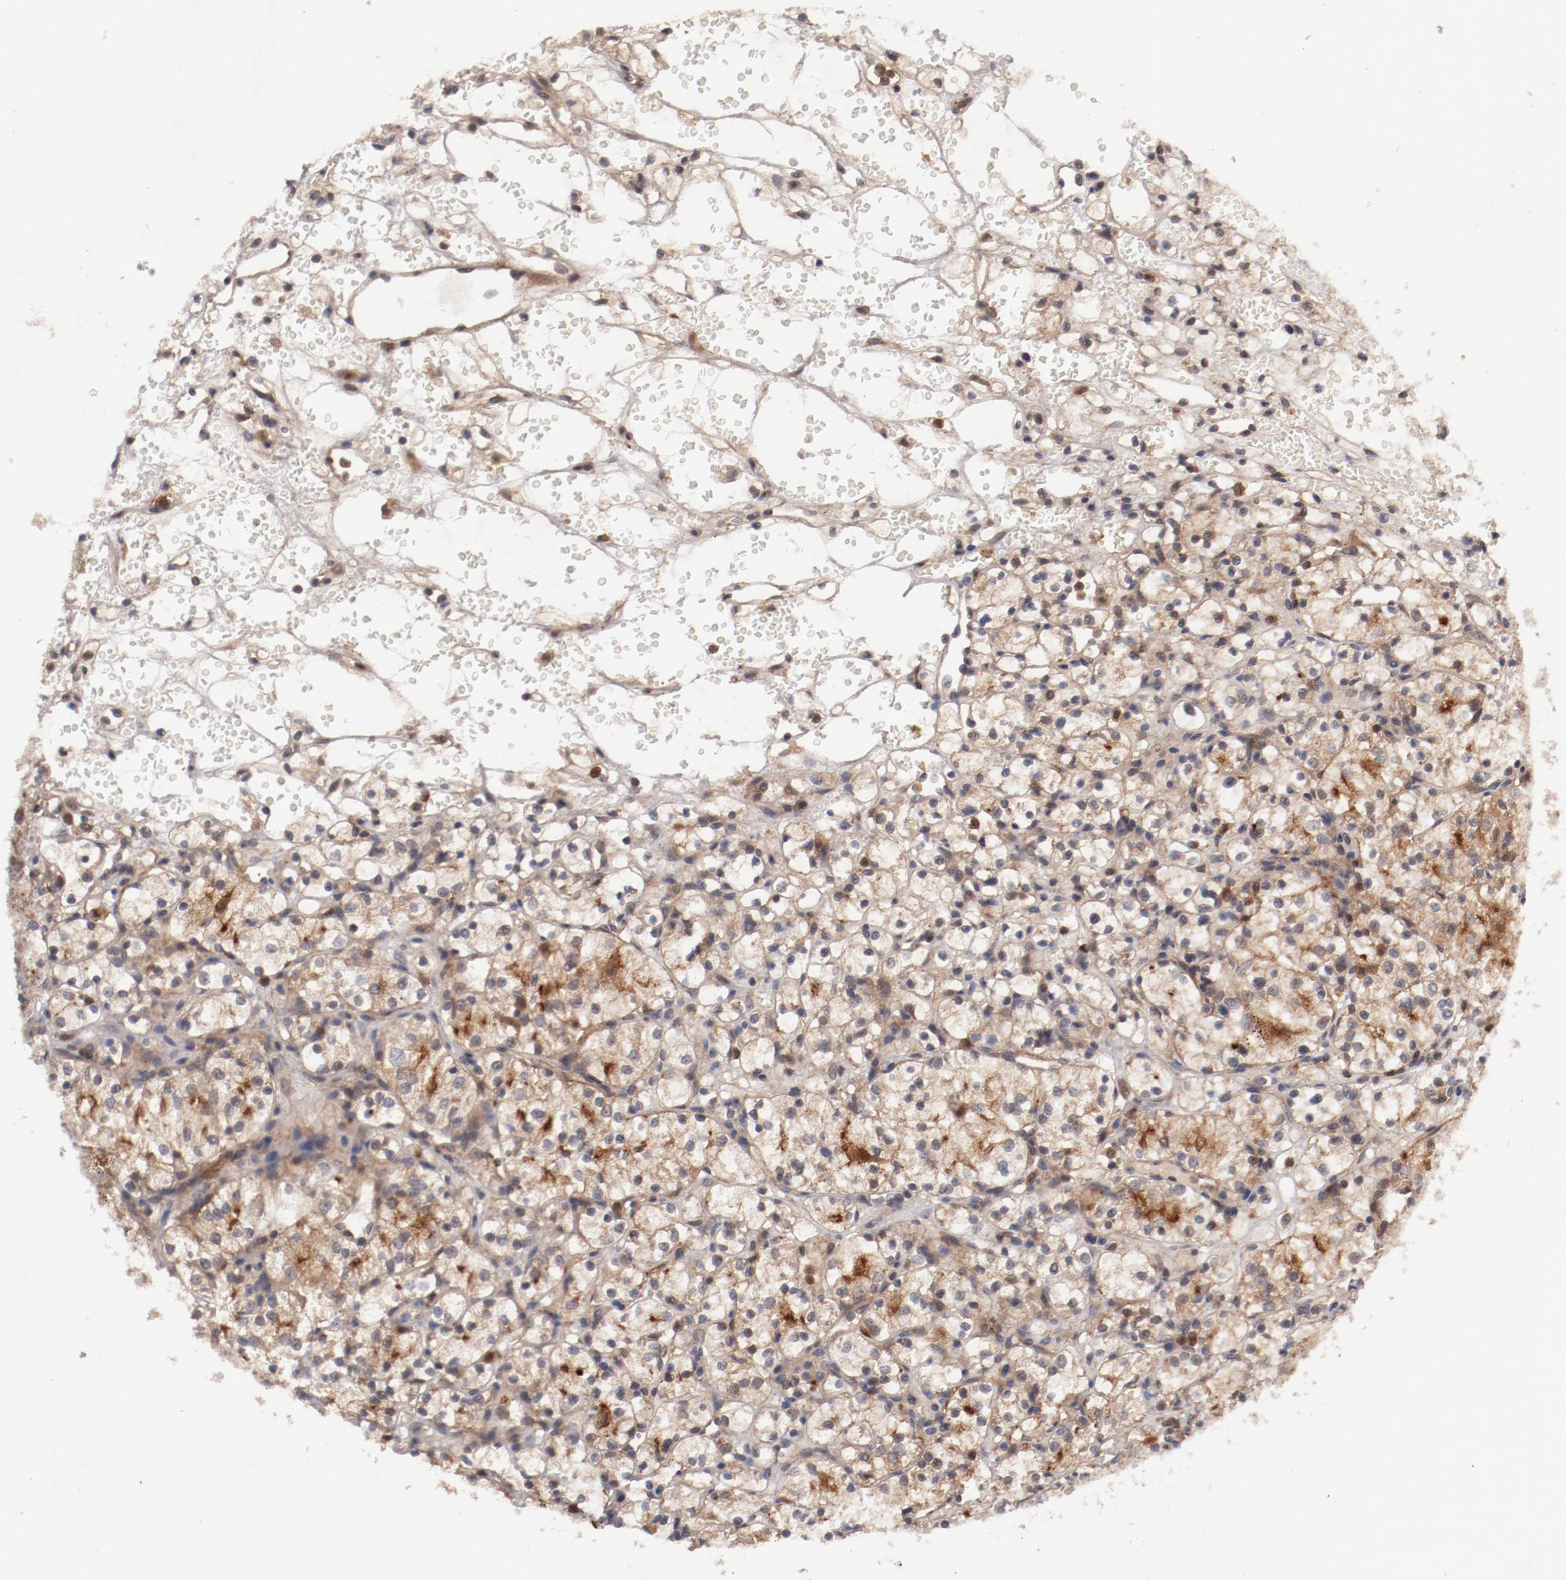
{"staining": {"intensity": "moderate", "quantity": ">75%", "location": "cytoplasmic/membranous"}, "tissue": "renal cancer", "cell_type": "Tumor cells", "image_type": "cancer", "snomed": [{"axis": "morphology", "description": "Adenocarcinoma, NOS"}, {"axis": "topography", "description": "Kidney"}], "caption": "High-power microscopy captured an immunohistochemistry (IHC) micrograph of adenocarcinoma (renal), revealing moderate cytoplasmic/membranous positivity in approximately >75% of tumor cells.", "gene": "GUF1", "patient": {"sex": "female", "age": 60}}